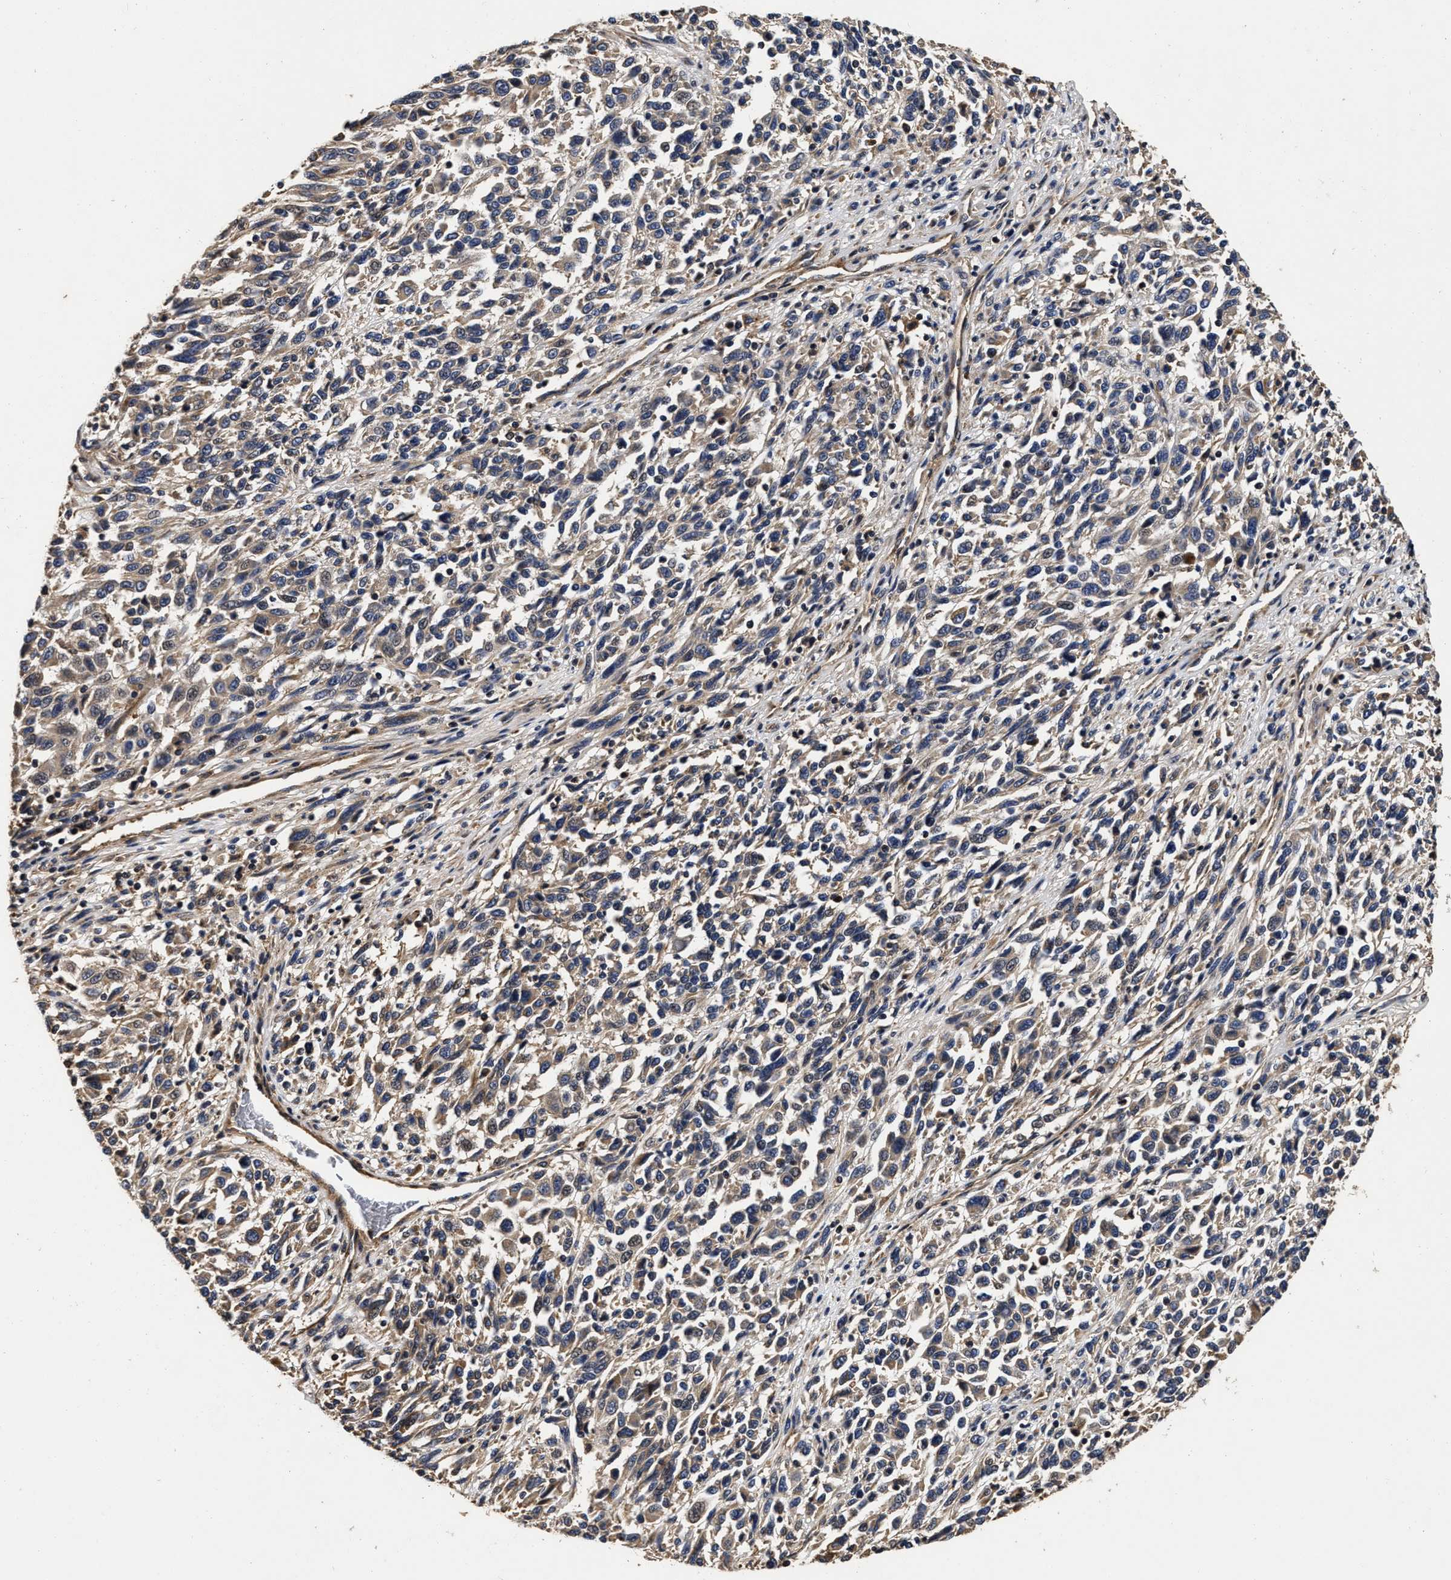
{"staining": {"intensity": "weak", "quantity": ">75%", "location": "cytoplasmic/membranous"}, "tissue": "melanoma", "cell_type": "Tumor cells", "image_type": "cancer", "snomed": [{"axis": "morphology", "description": "Malignant melanoma, Metastatic site"}, {"axis": "topography", "description": "Lymph node"}], "caption": "Tumor cells display low levels of weak cytoplasmic/membranous expression in approximately >75% of cells in human malignant melanoma (metastatic site).", "gene": "ABCG8", "patient": {"sex": "male", "age": 61}}